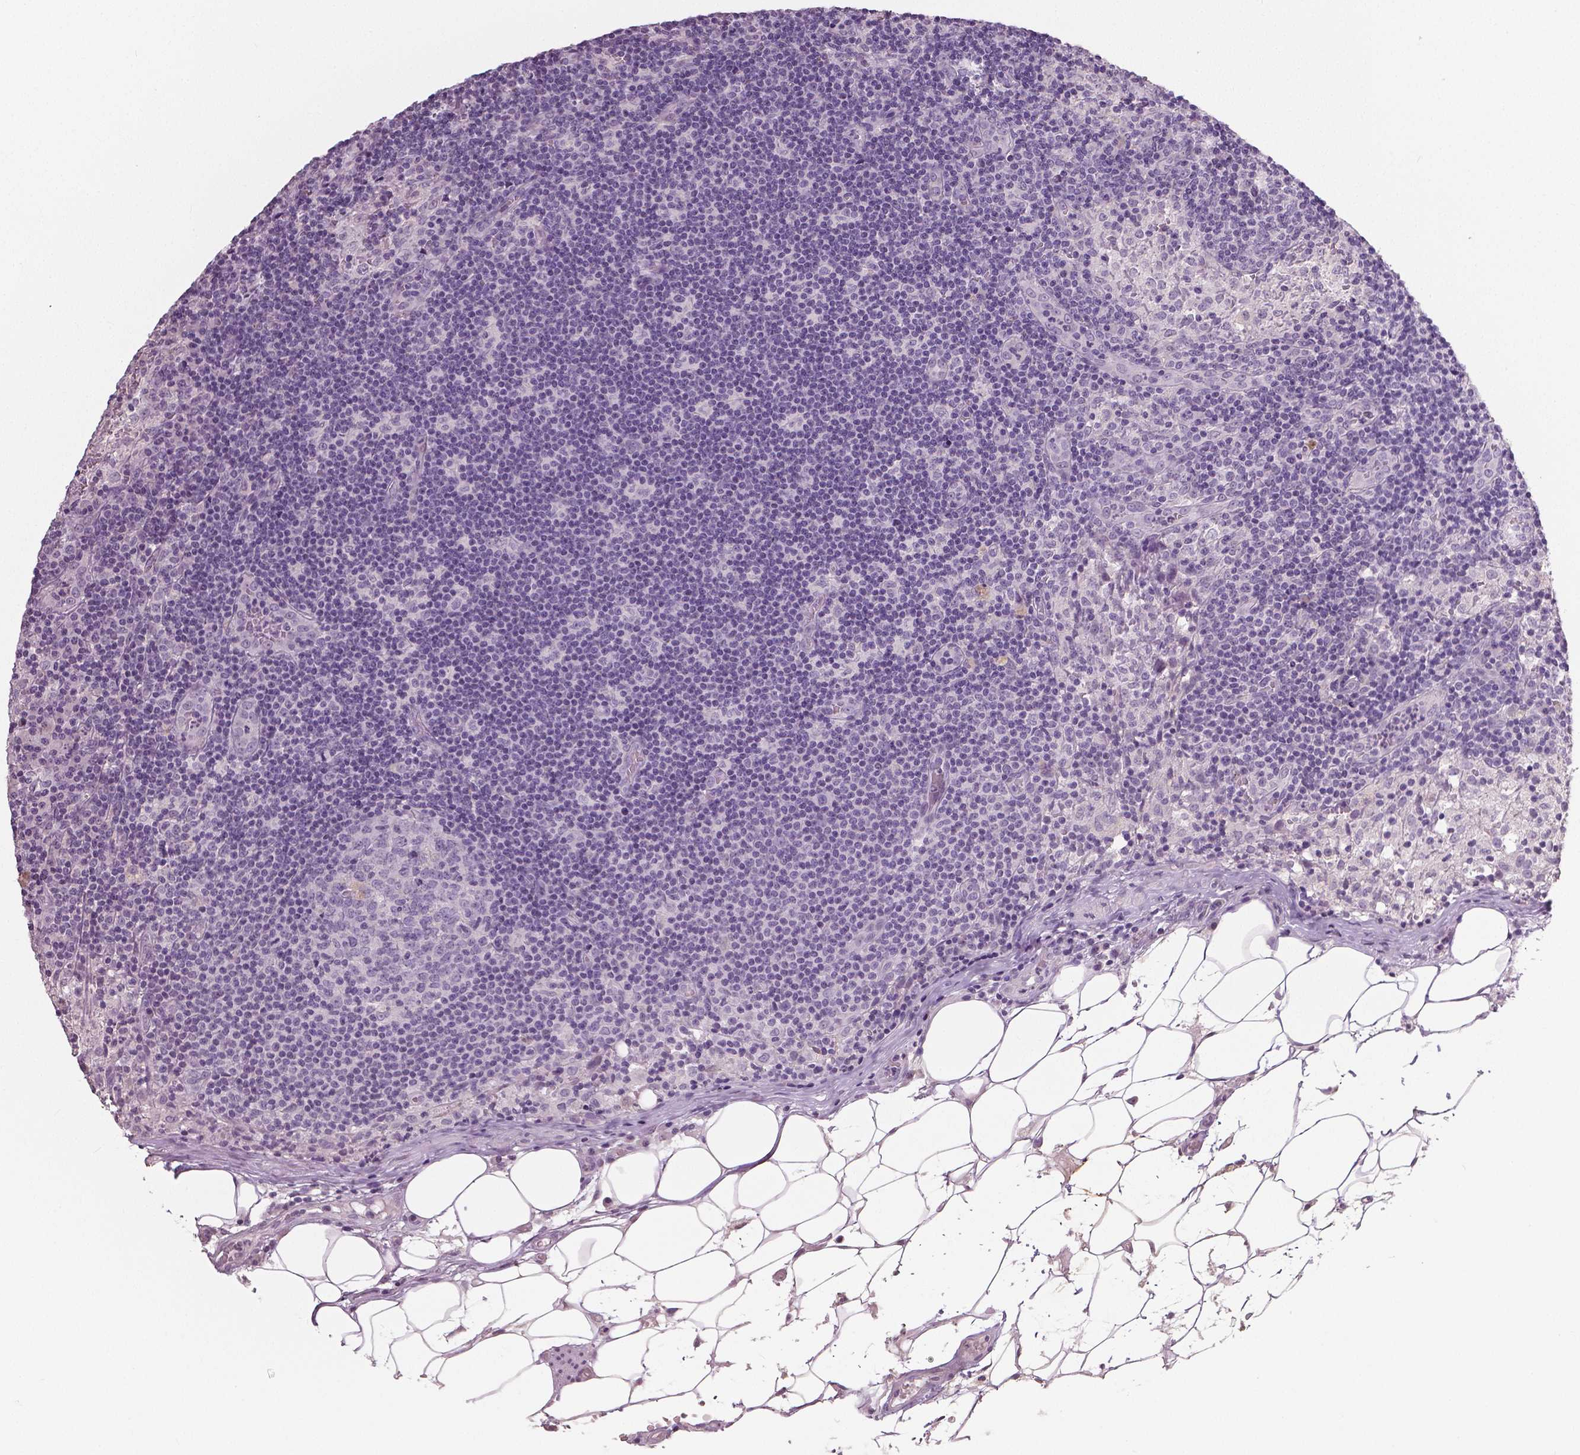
{"staining": {"intensity": "negative", "quantity": "none", "location": "none"}, "tissue": "lymph node", "cell_type": "Germinal center cells", "image_type": "normal", "snomed": [{"axis": "morphology", "description": "Normal tissue, NOS"}, {"axis": "topography", "description": "Lymph node"}], "caption": "An image of human lymph node is negative for staining in germinal center cells. The staining is performed using DAB (3,3'-diaminobenzidine) brown chromogen with nuclei counter-stained in using hematoxylin.", "gene": "NECAB1", "patient": {"sex": "male", "age": 62}}